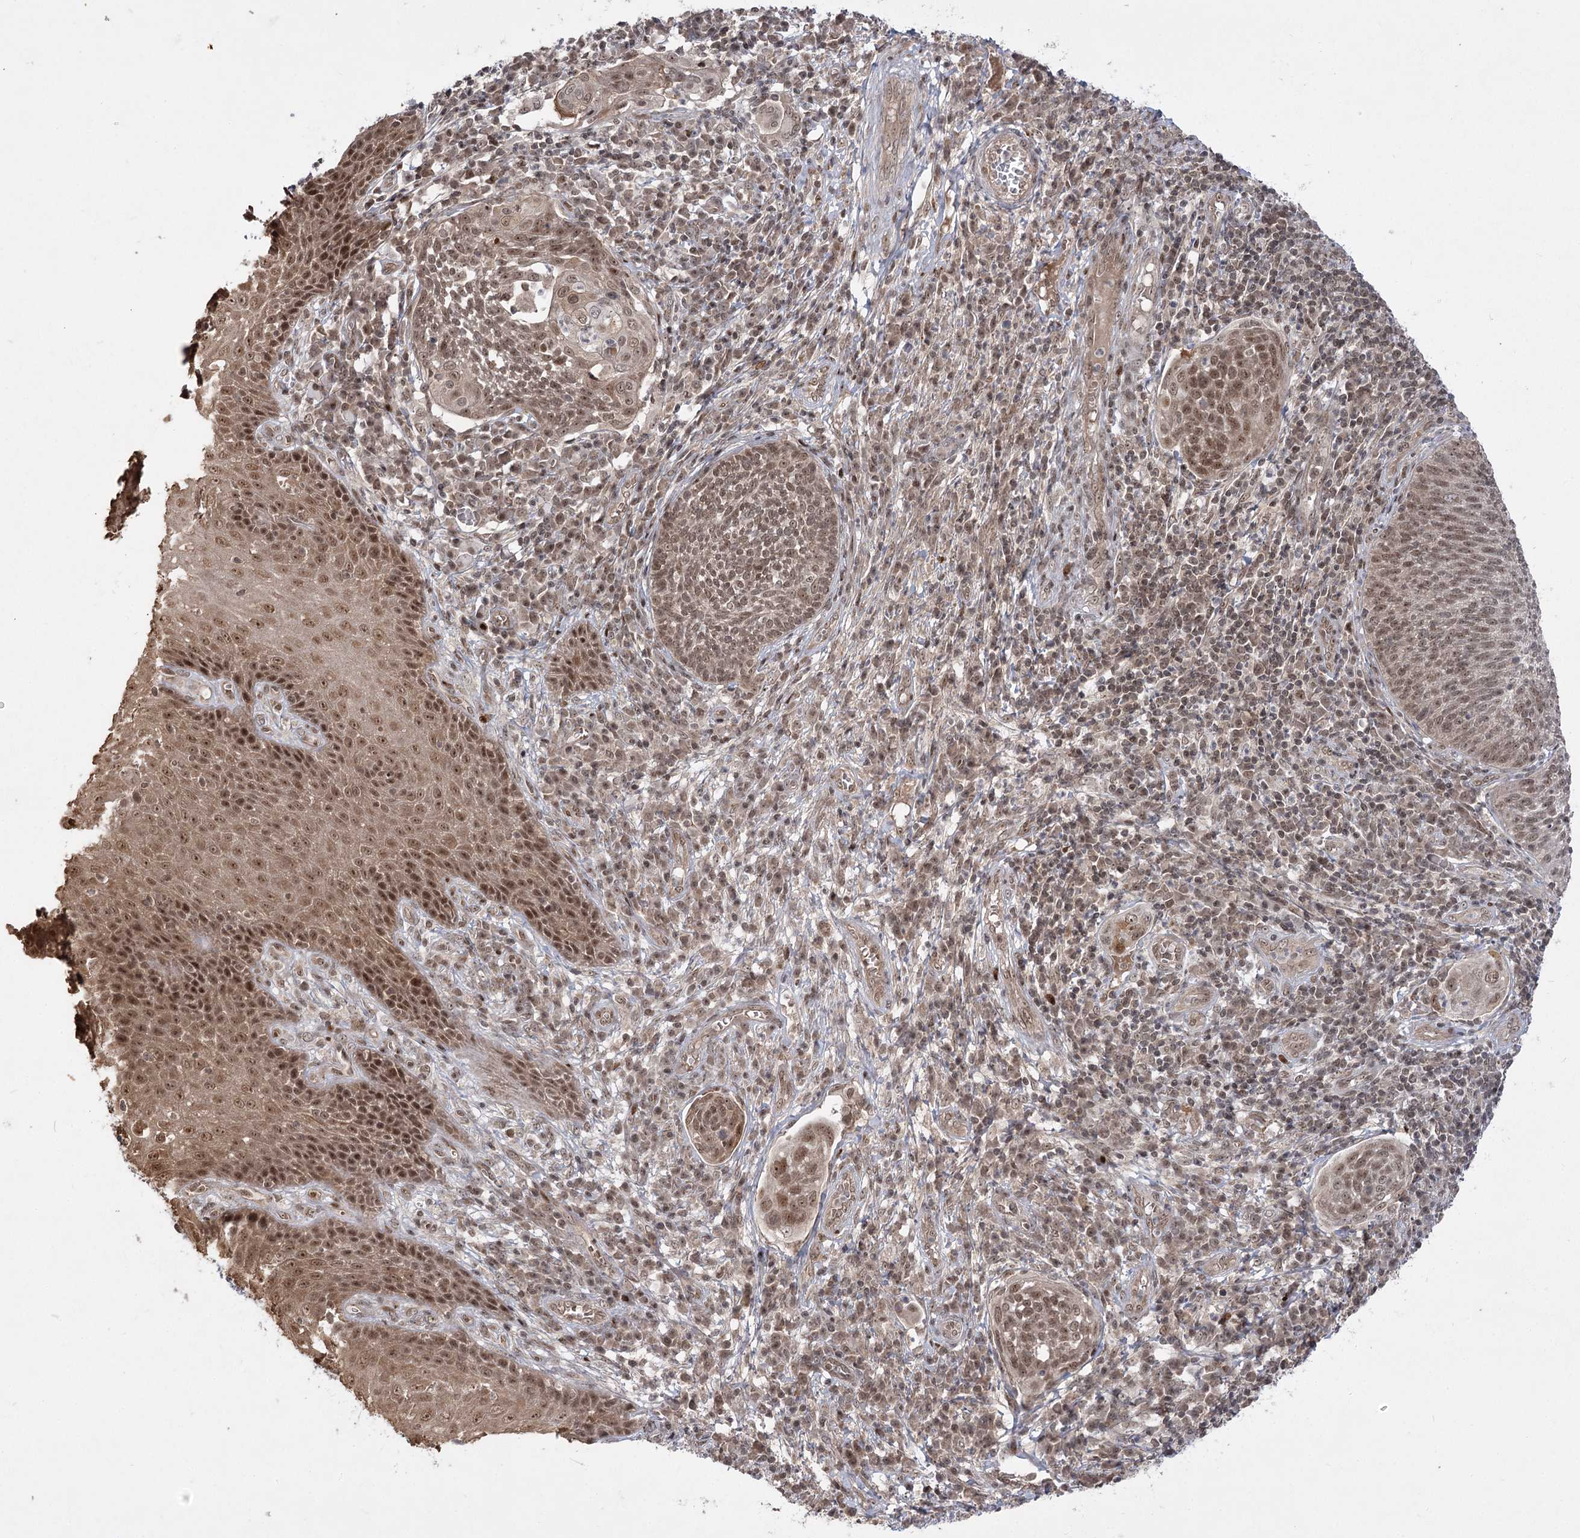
{"staining": {"intensity": "moderate", "quantity": ">75%", "location": "nuclear"}, "tissue": "cervical cancer", "cell_type": "Tumor cells", "image_type": "cancer", "snomed": [{"axis": "morphology", "description": "Squamous cell carcinoma, NOS"}, {"axis": "topography", "description": "Cervix"}], "caption": "Moderate nuclear protein staining is appreciated in approximately >75% of tumor cells in cervical cancer. (DAB IHC with brightfield microscopy, high magnification).", "gene": "HELQ", "patient": {"sex": "female", "age": 34}}